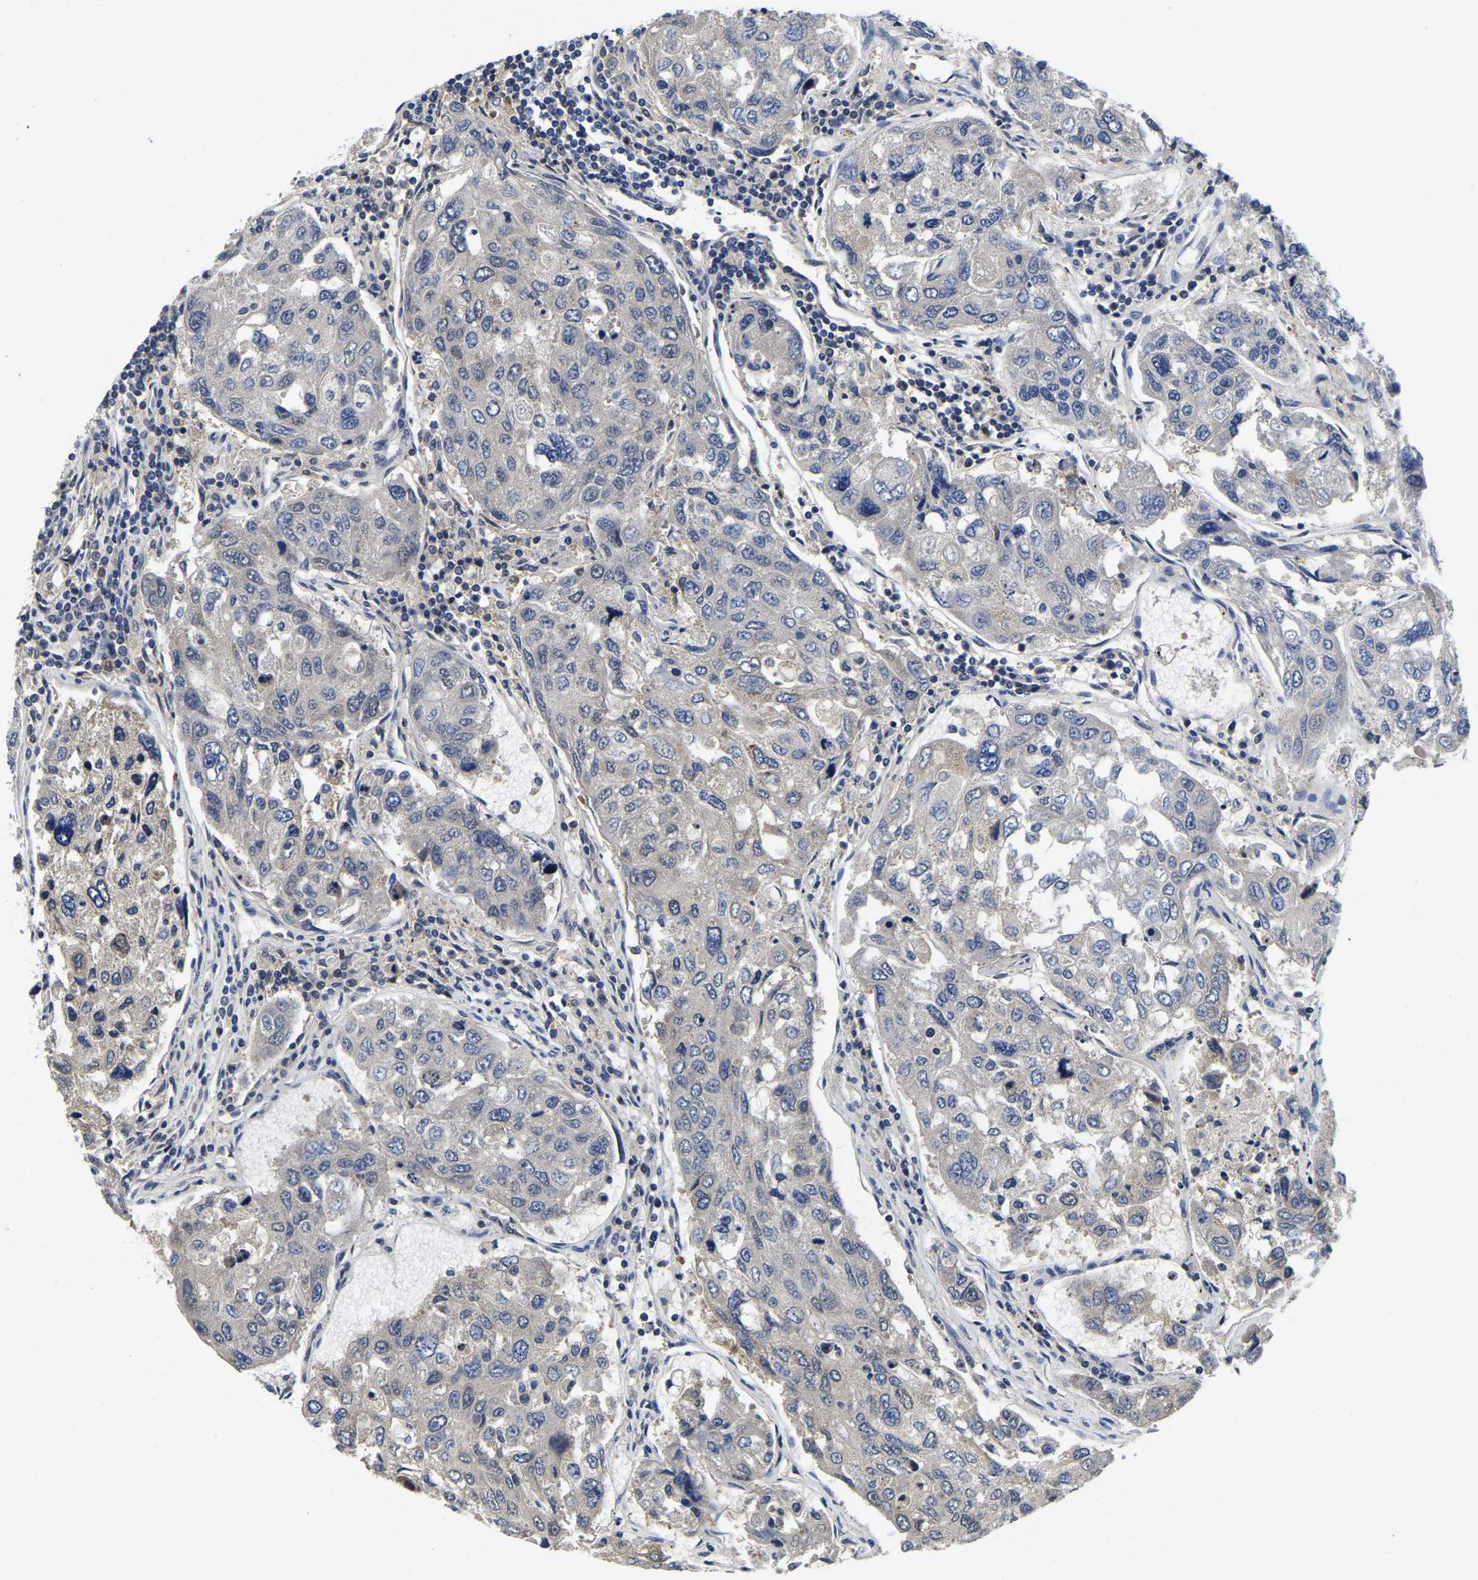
{"staining": {"intensity": "negative", "quantity": "none", "location": "none"}, "tissue": "urothelial cancer", "cell_type": "Tumor cells", "image_type": "cancer", "snomed": [{"axis": "morphology", "description": "Urothelial carcinoma, High grade"}, {"axis": "topography", "description": "Lymph node"}, {"axis": "topography", "description": "Urinary bladder"}], "caption": "IHC of urothelial cancer demonstrates no positivity in tumor cells. (Immunohistochemistry, brightfield microscopy, high magnification).", "gene": "MCOLN2", "patient": {"sex": "male", "age": 51}}